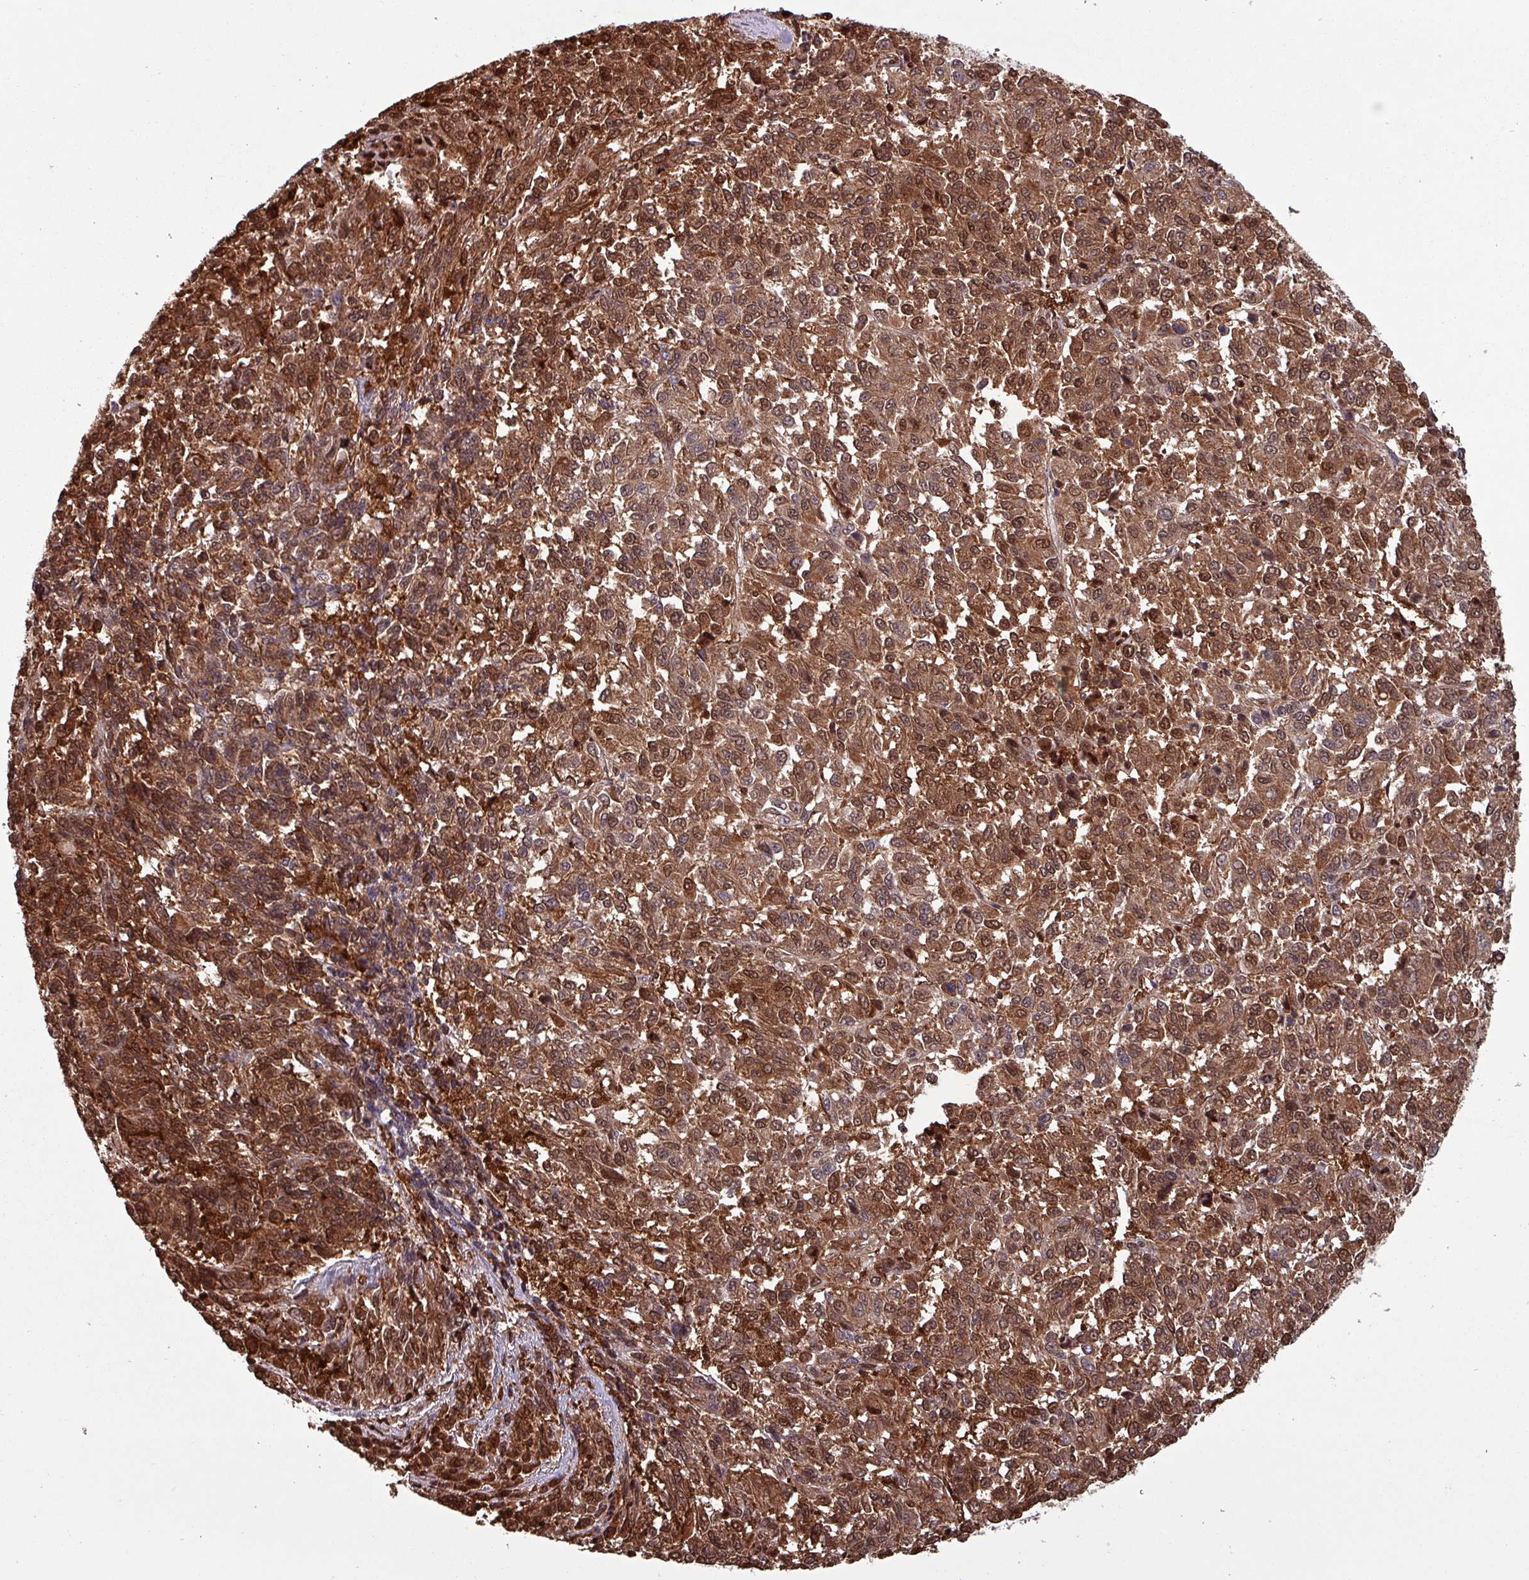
{"staining": {"intensity": "strong", "quantity": ">75%", "location": "cytoplasmic/membranous,nuclear"}, "tissue": "melanoma", "cell_type": "Tumor cells", "image_type": "cancer", "snomed": [{"axis": "morphology", "description": "Malignant melanoma, Metastatic site"}, {"axis": "topography", "description": "Lung"}], "caption": "A brown stain labels strong cytoplasmic/membranous and nuclear expression of a protein in human melanoma tumor cells.", "gene": "PSMB8", "patient": {"sex": "male", "age": 64}}